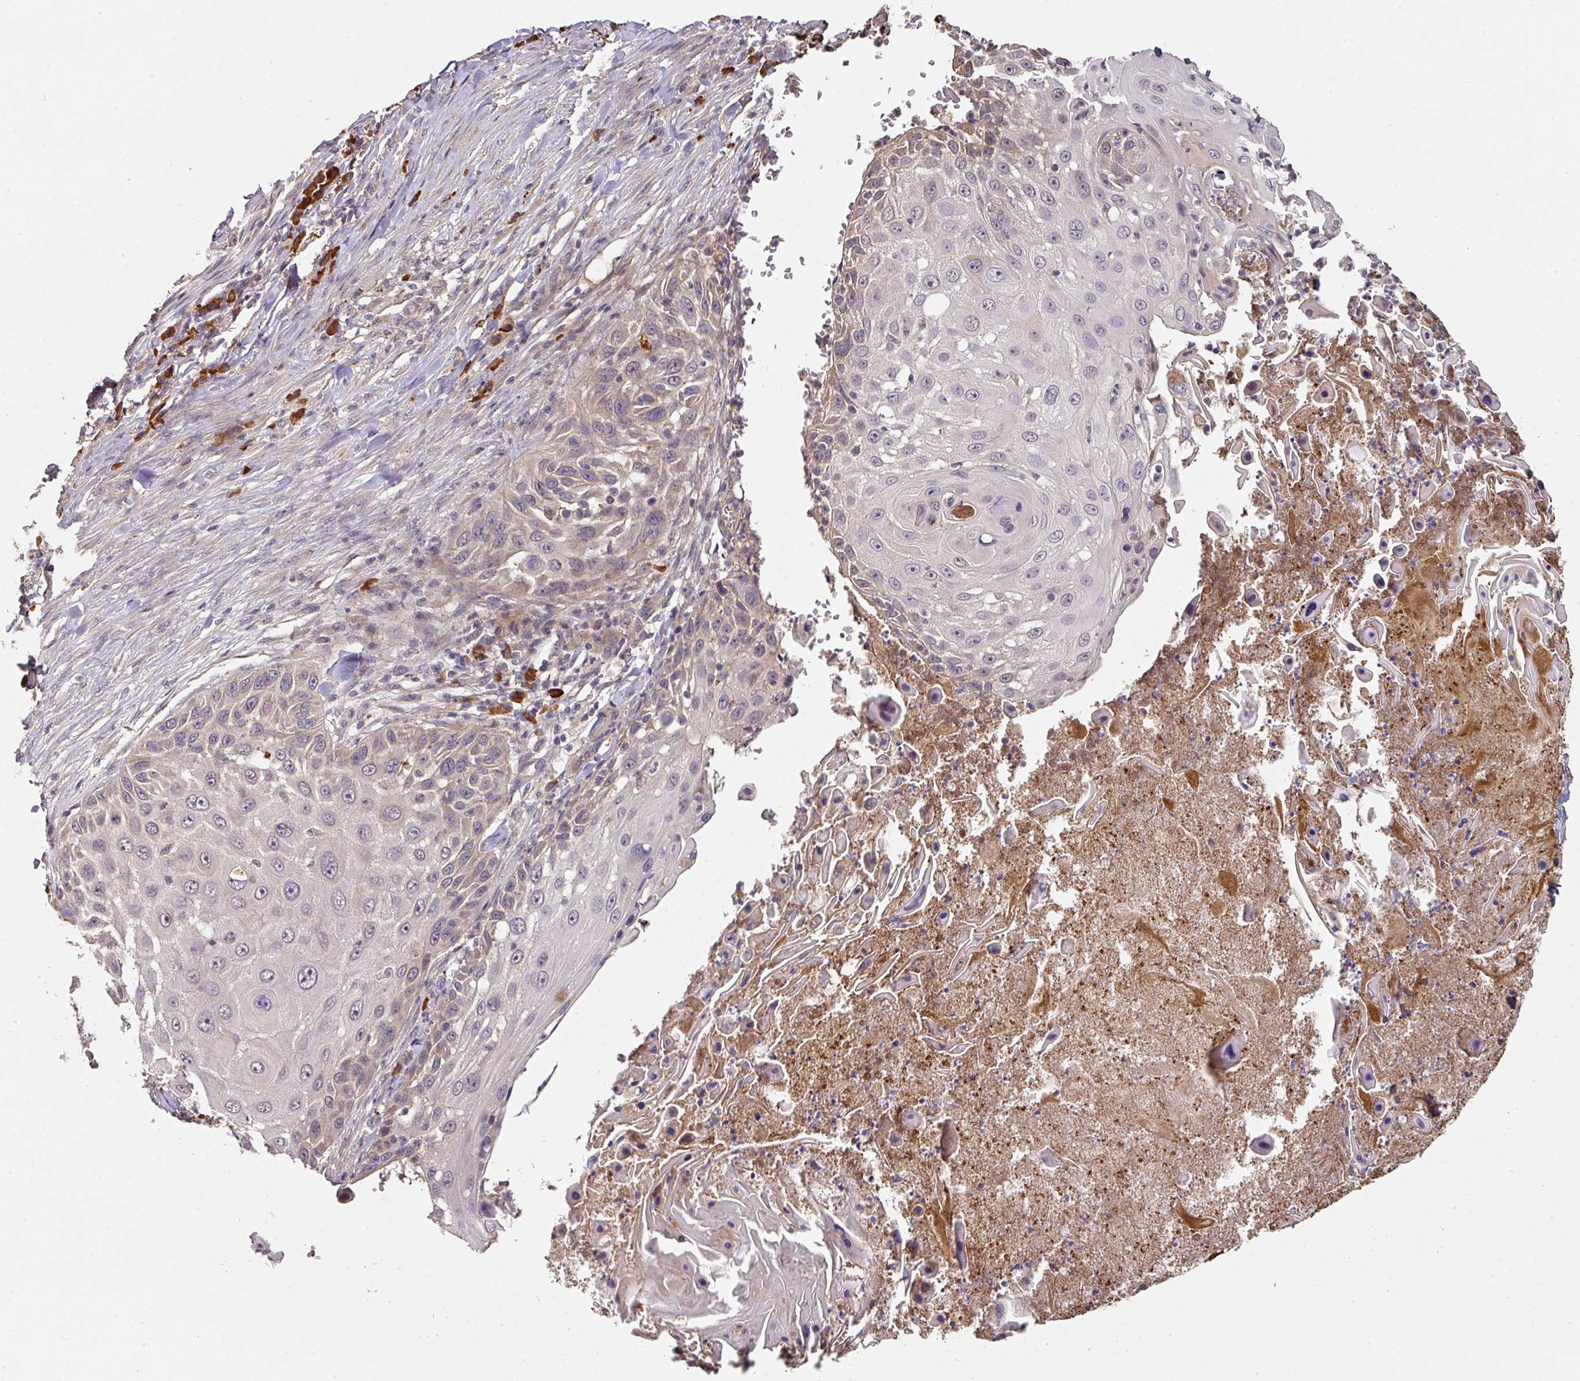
{"staining": {"intensity": "weak", "quantity": "<25%", "location": "cytoplasmic/membranous"}, "tissue": "skin cancer", "cell_type": "Tumor cells", "image_type": "cancer", "snomed": [{"axis": "morphology", "description": "Squamous cell carcinoma, NOS"}, {"axis": "topography", "description": "Skin"}], "caption": "An image of skin cancer stained for a protein shows no brown staining in tumor cells.", "gene": "ACVR2B", "patient": {"sex": "female", "age": 44}}